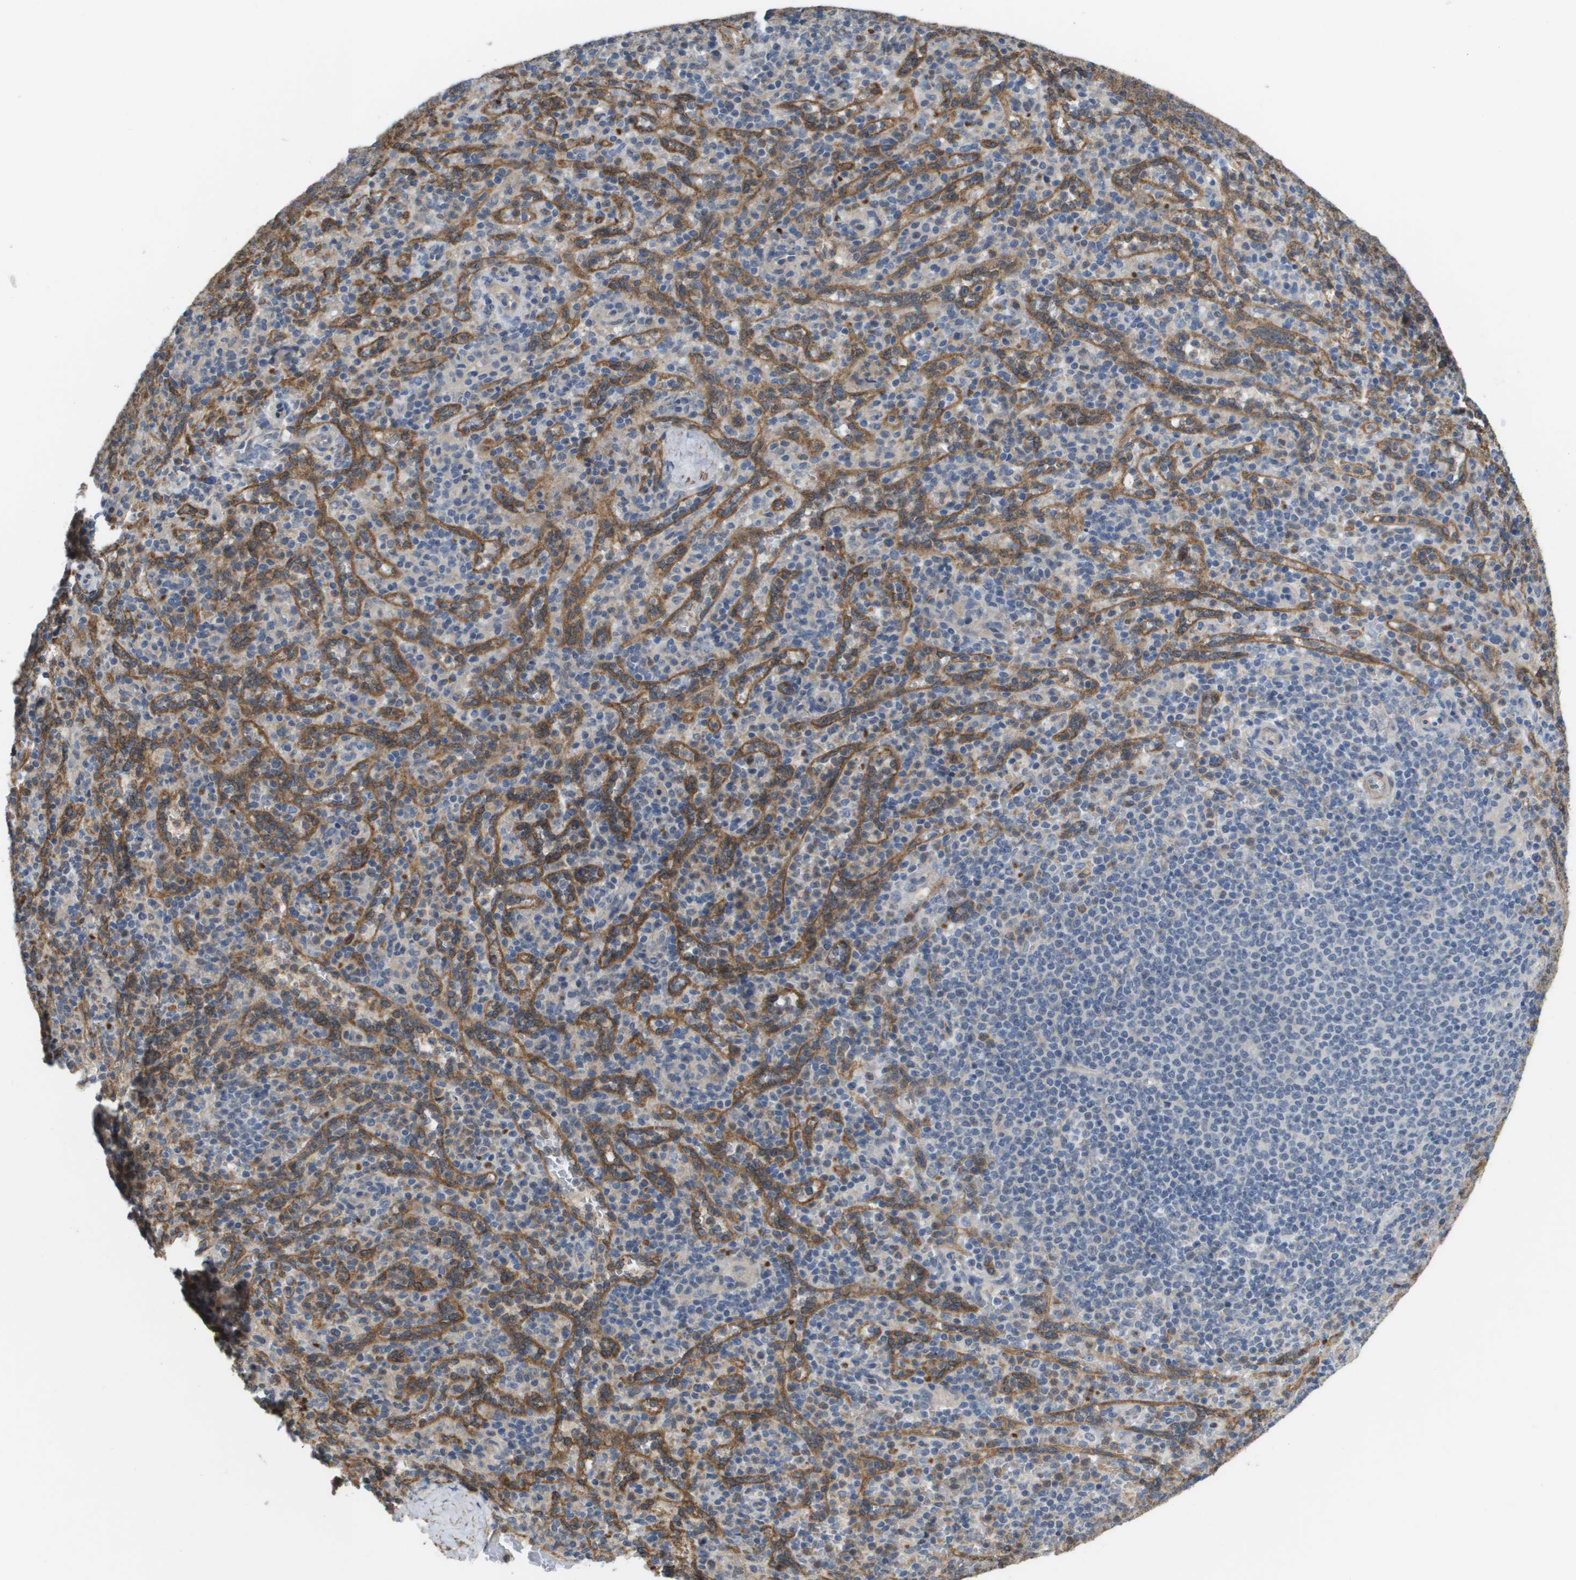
{"staining": {"intensity": "weak", "quantity": "<25%", "location": "cytoplasmic/membranous"}, "tissue": "spleen", "cell_type": "Cells in red pulp", "image_type": "normal", "snomed": [{"axis": "morphology", "description": "Normal tissue, NOS"}, {"axis": "topography", "description": "Spleen"}], "caption": "Human spleen stained for a protein using IHC demonstrates no staining in cells in red pulp.", "gene": "RNF112", "patient": {"sex": "male", "age": 36}}